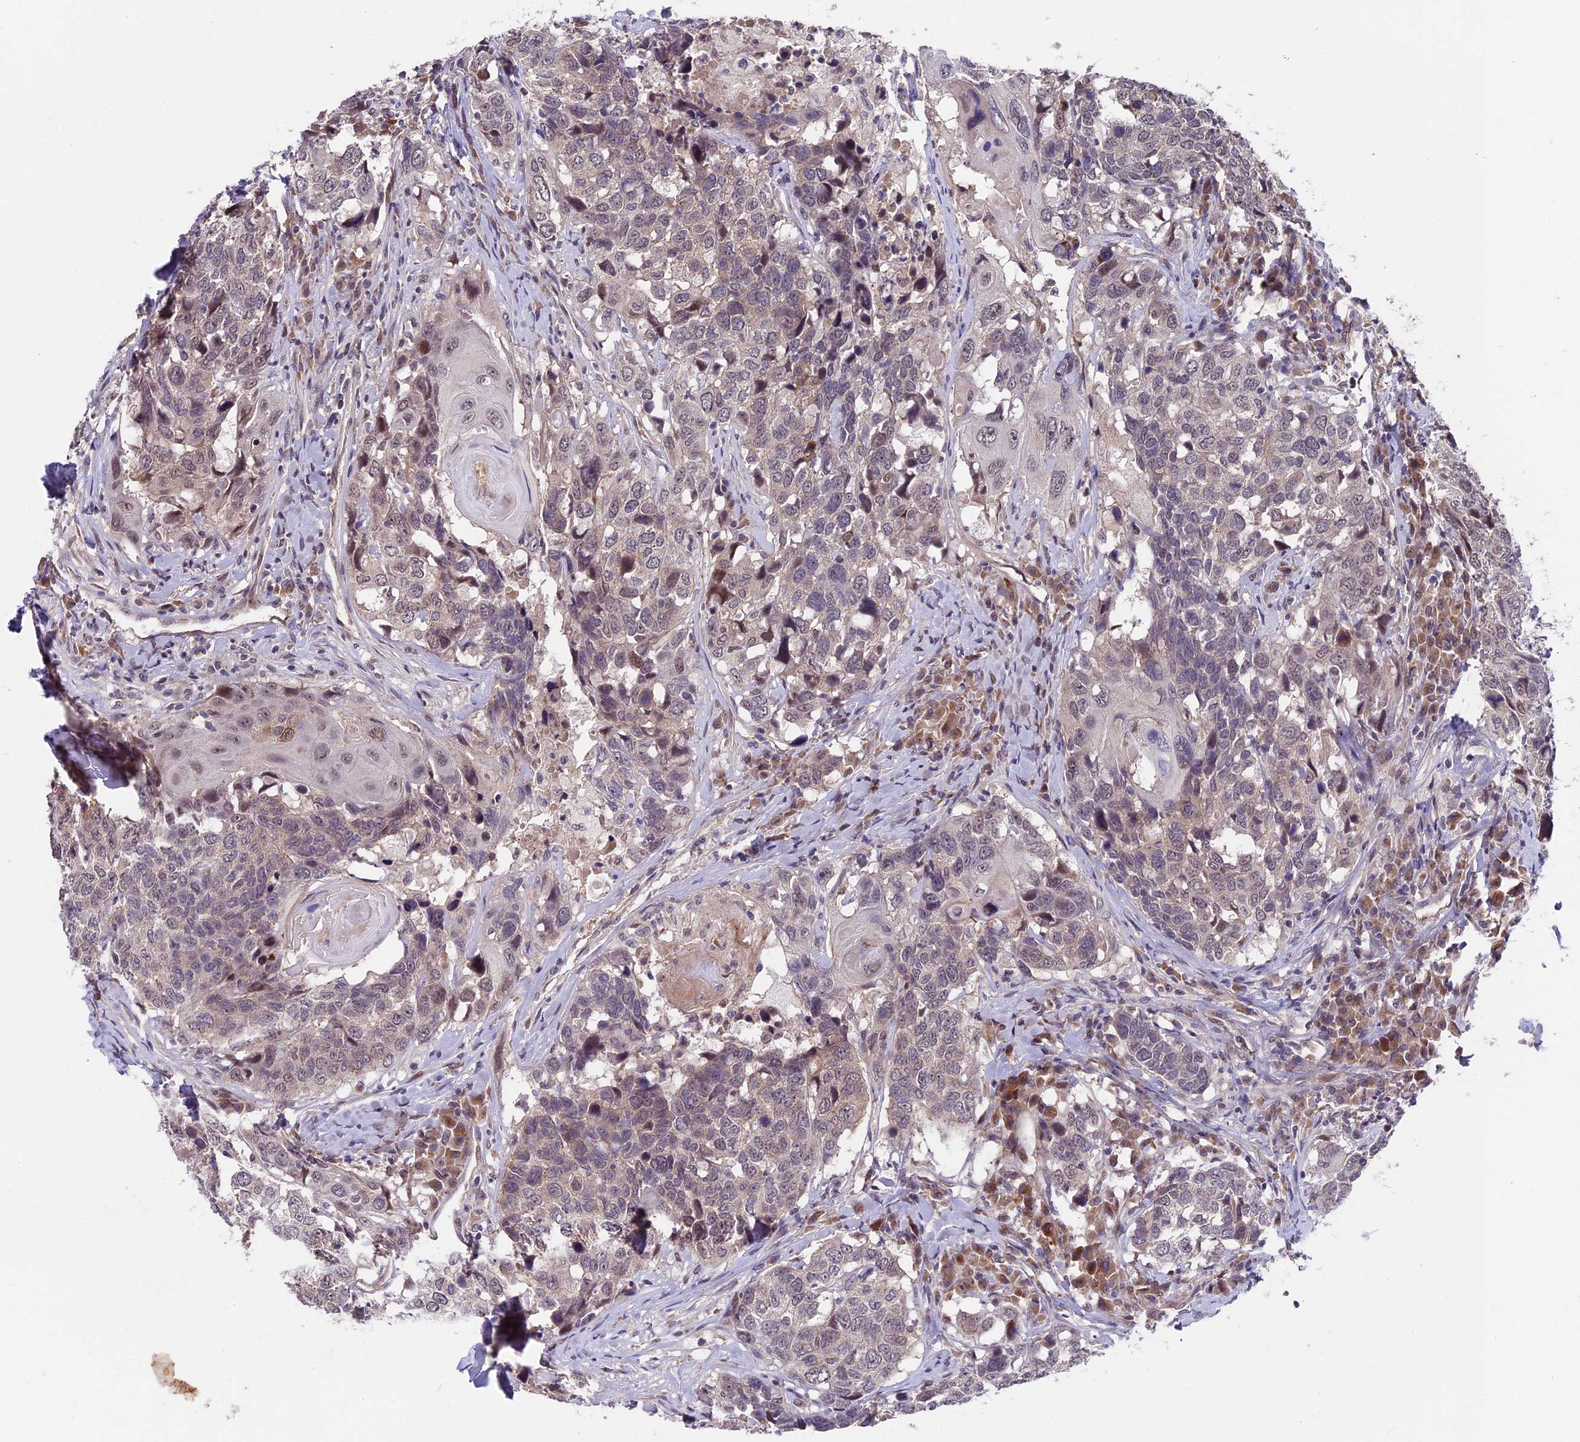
{"staining": {"intensity": "weak", "quantity": "<25%", "location": "cytoplasmic/membranous"}, "tissue": "head and neck cancer", "cell_type": "Tumor cells", "image_type": "cancer", "snomed": [{"axis": "morphology", "description": "Squamous cell carcinoma, NOS"}, {"axis": "topography", "description": "Head-Neck"}], "caption": "IHC image of neoplastic tissue: human squamous cell carcinoma (head and neck) stained with DAB shows no significant protein positivity in tumor cells. (DAB IHC, high magnification).", "gene": "SIPA1L3", "patient": {"sex": "male", "age": 66}}